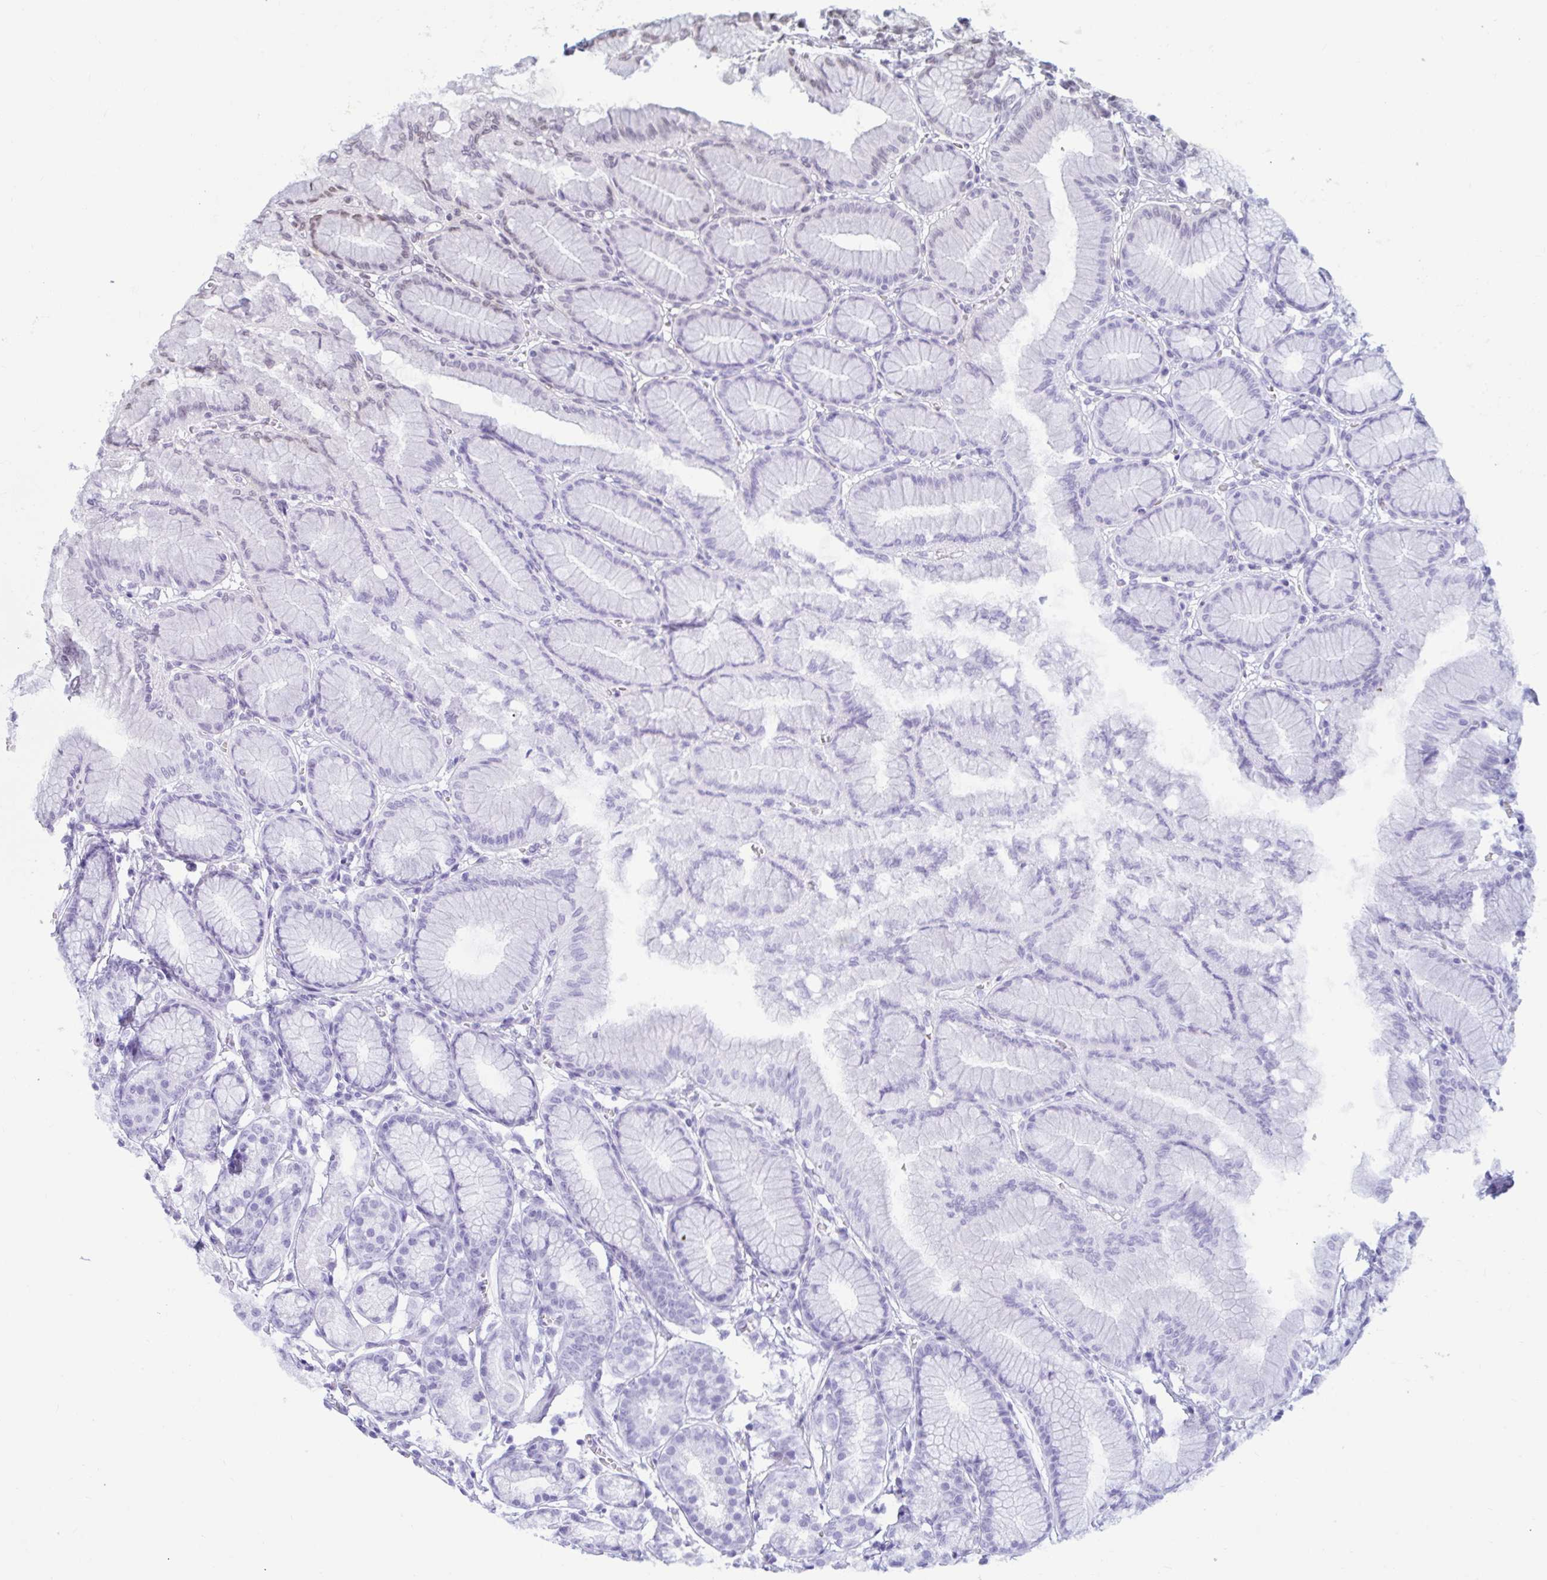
{"staining": {"intensity": "moderate", "quantity": "25%-75%", "location": "nuclear"}, "tissue": "stomach", "cell_type": "Glandular cells", "image_type": "normal", "snomed": [{"axis": "morphology", "description": "Normal tissue, NOS"}, {"axis": "topography", "description": "Stomach"}, {"axis": "topography", "description": "Stomach, lower"}], "caption": "The image reveals immunohistochemical staining of normal stomach. There is moderate nuclear positivity is seen in approximately 25%-75% of glandular cells.", "gene": "CBFA2T2", "patient": {"sex": "male", "age": 76}}